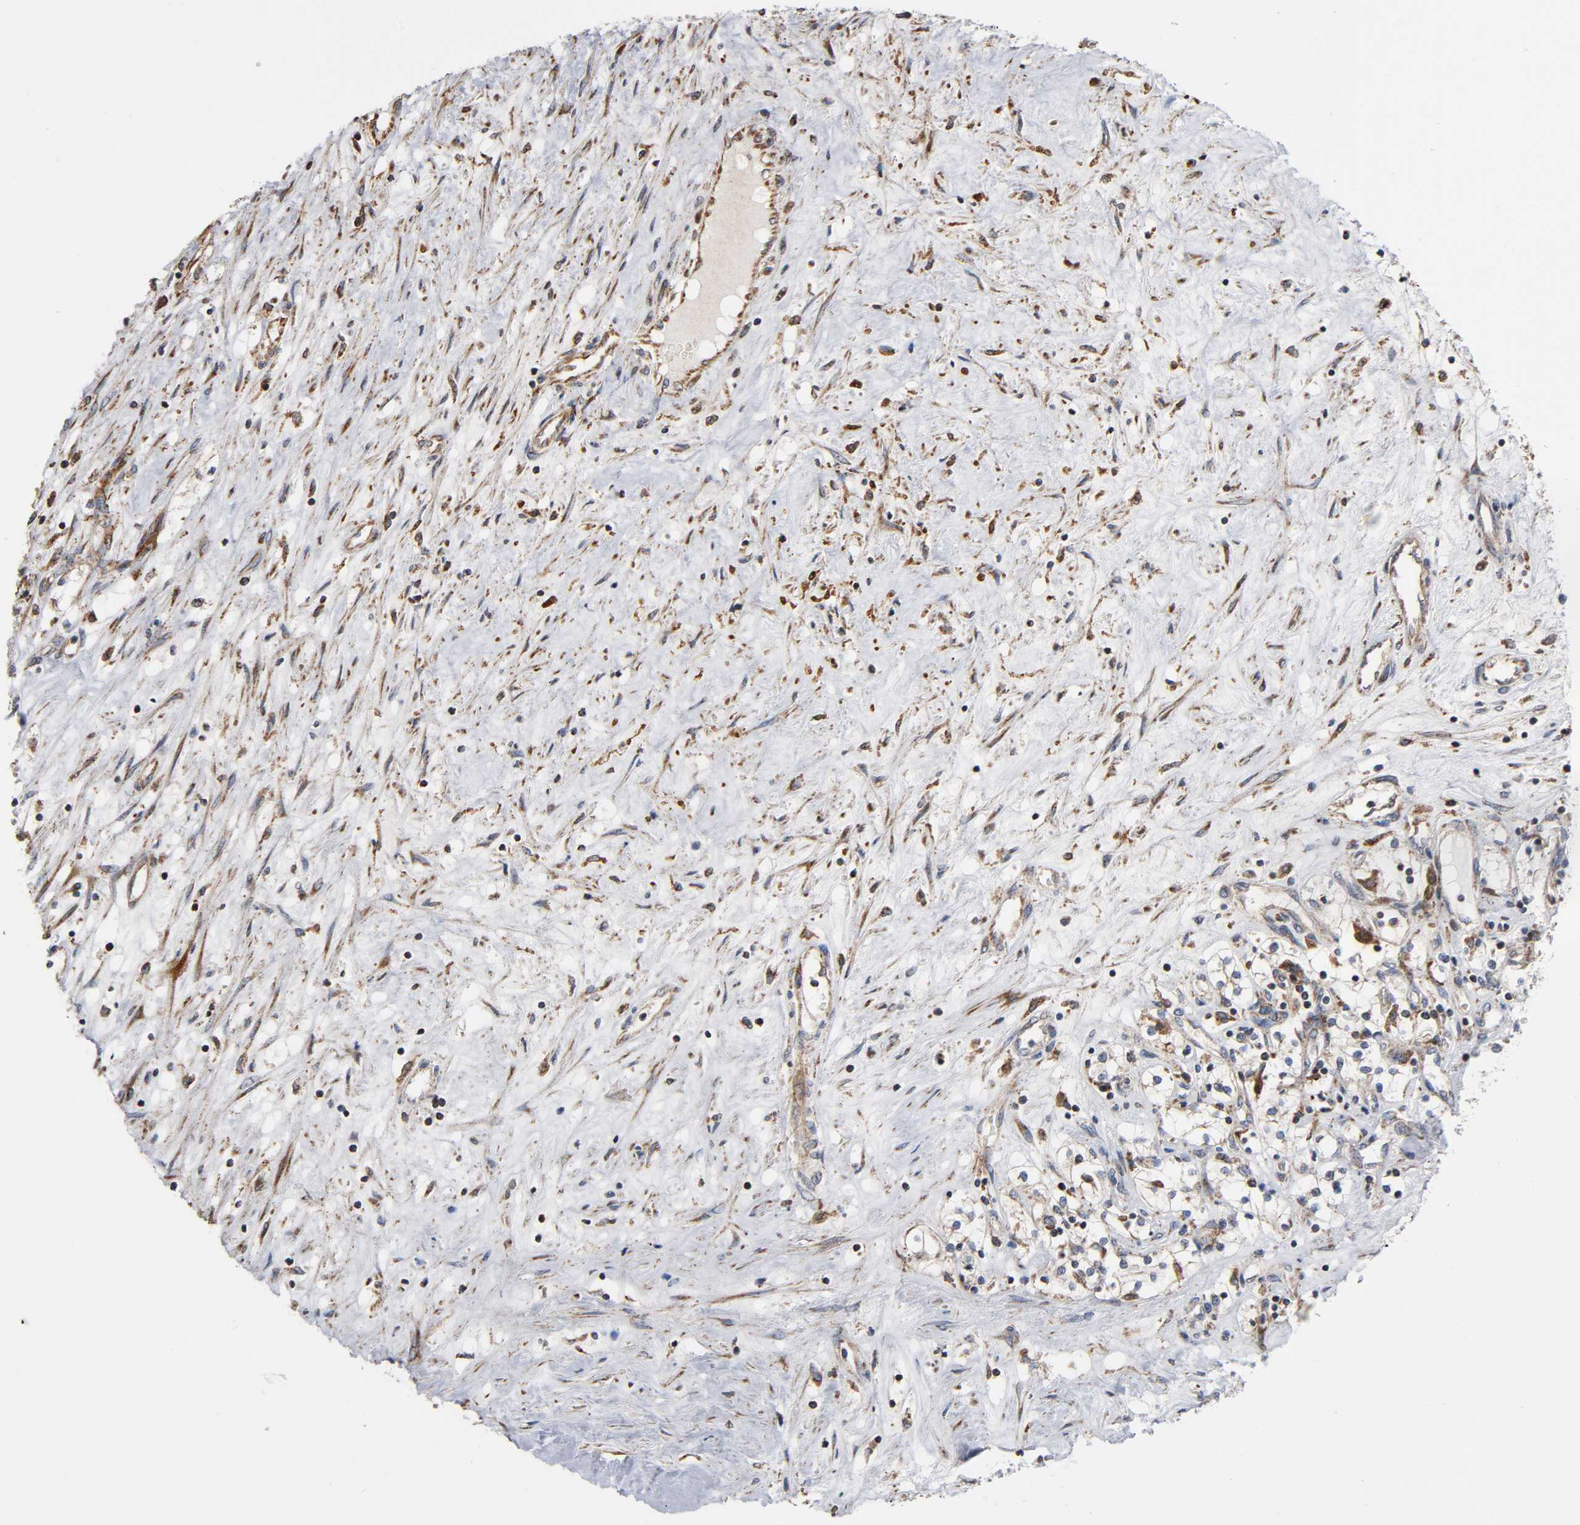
{"staining": {"intensity": "weak", "quantity": "25%-75%", "location": "cytoplasmic/membranous"}, "tissue": "renal cancer", "cell_type": "Tumor cells", "image_type": "cancer", "snomed": [{"axis": "morphology", "description": "Adenocarcinoma, NOS"}, {"axis": "topography", "description": "Kidney"}], "caption": "A brown stain labels weak cytoplasmic/membranous expression of a protein in human renal adenocarcinoma tumor cells. (DAB IHC, brown staining for protein, blue staining for nuclei).", "gene": "MAP3K1", "patient": {"sex": "male", "age": 68}}